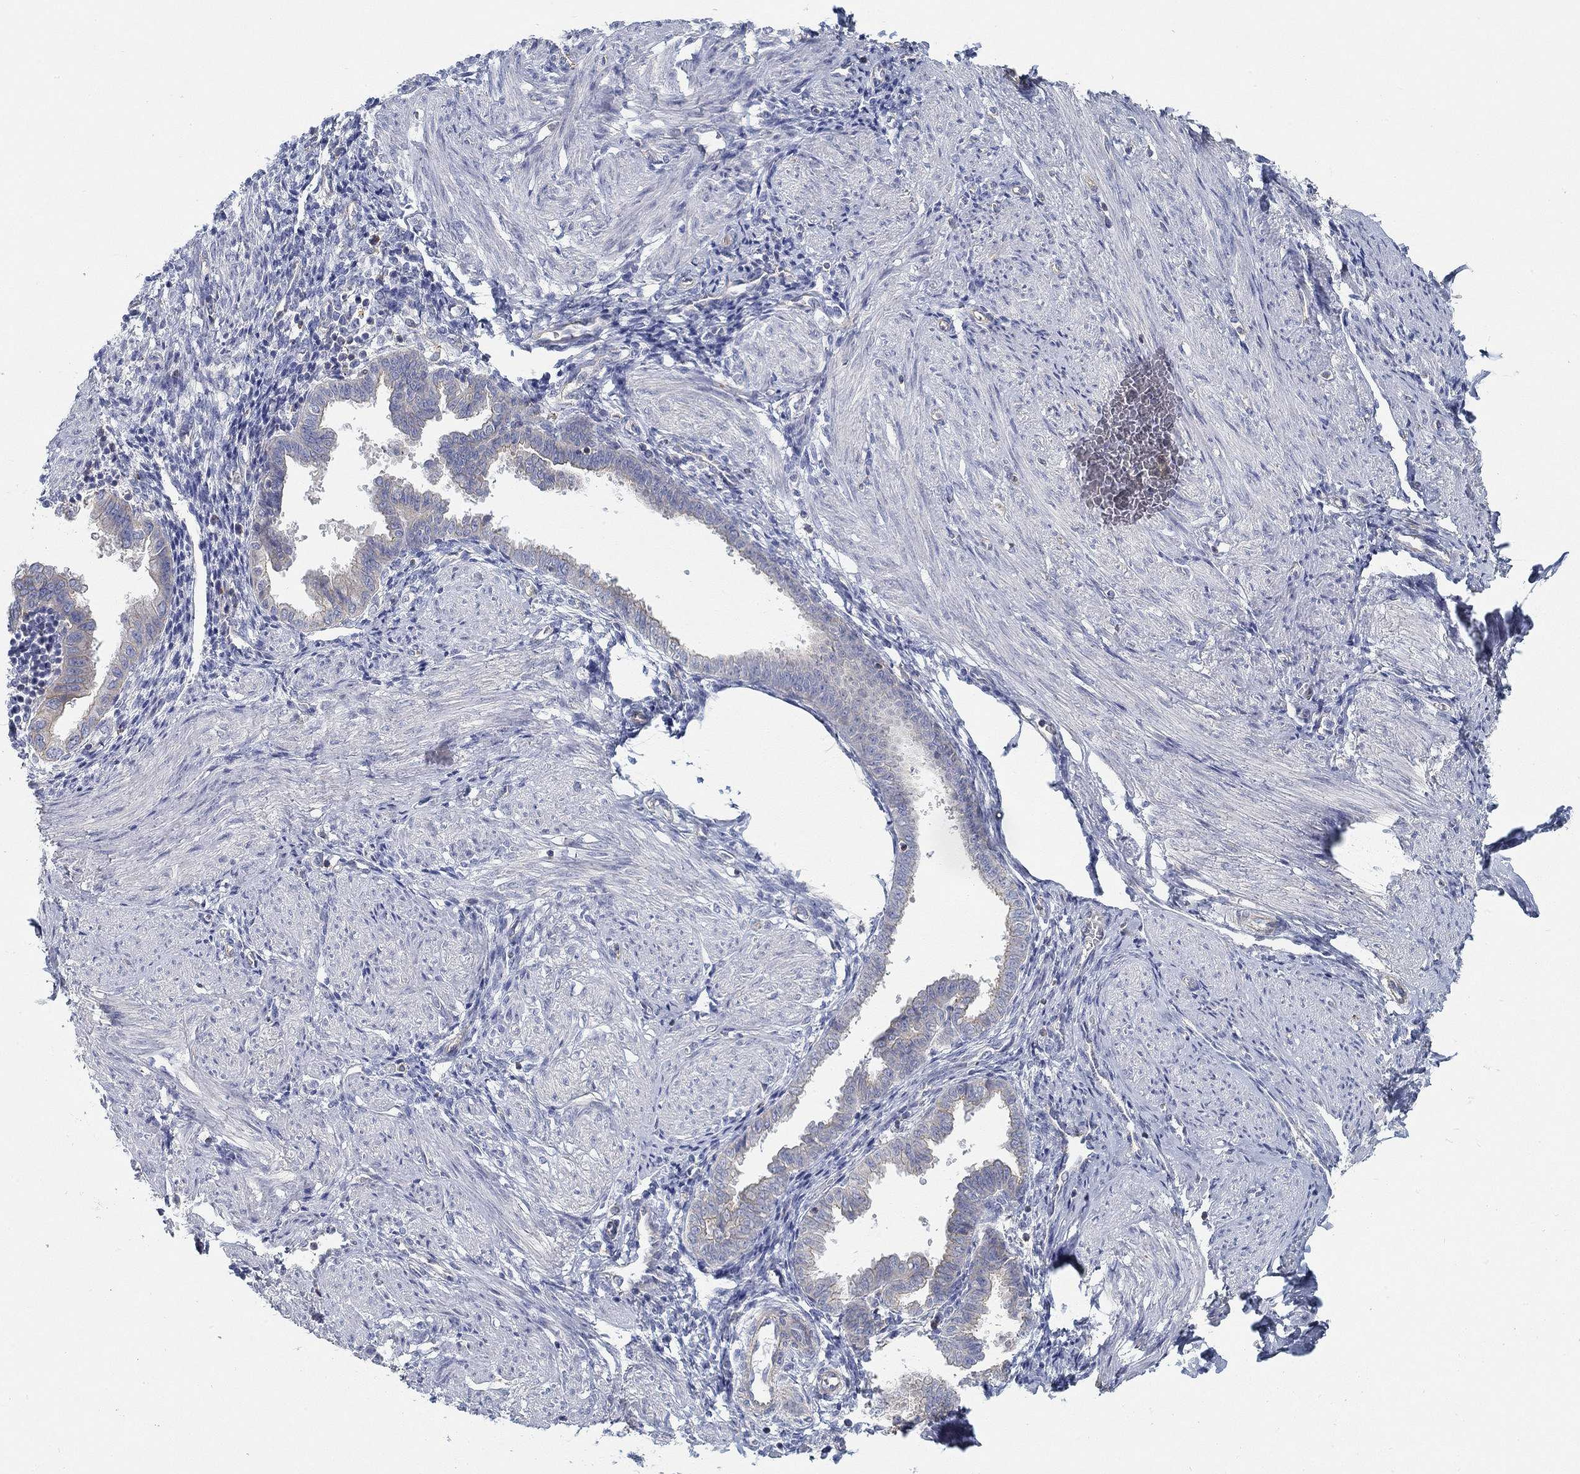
{"staining": {"intensity": "negative", "quantity": "none", "location": "none"}, "tissue": "endometrium", "cell_type": "Cells in endometrial stroma", "image_type": "normal", "snomed": [{"axis": "morphology", "description": "Normal tissue, NOS"}, {"axis": "topography", "description": "Endometrium"}], "caption": "Immunohistochemistry image of unremarkable endometrium: human endometrium stained with DAB (3,3'-diaminobenzidine) reveals no significant protein positivity in cells in endometrial stroma. (Stains: DAB immunohistochemistry with hematoxylin counter stain, Microscopy: brightfield microscopy at high magnification).", "gene": "BBOF1", "patient": {"sex": "female", "age": 37}}